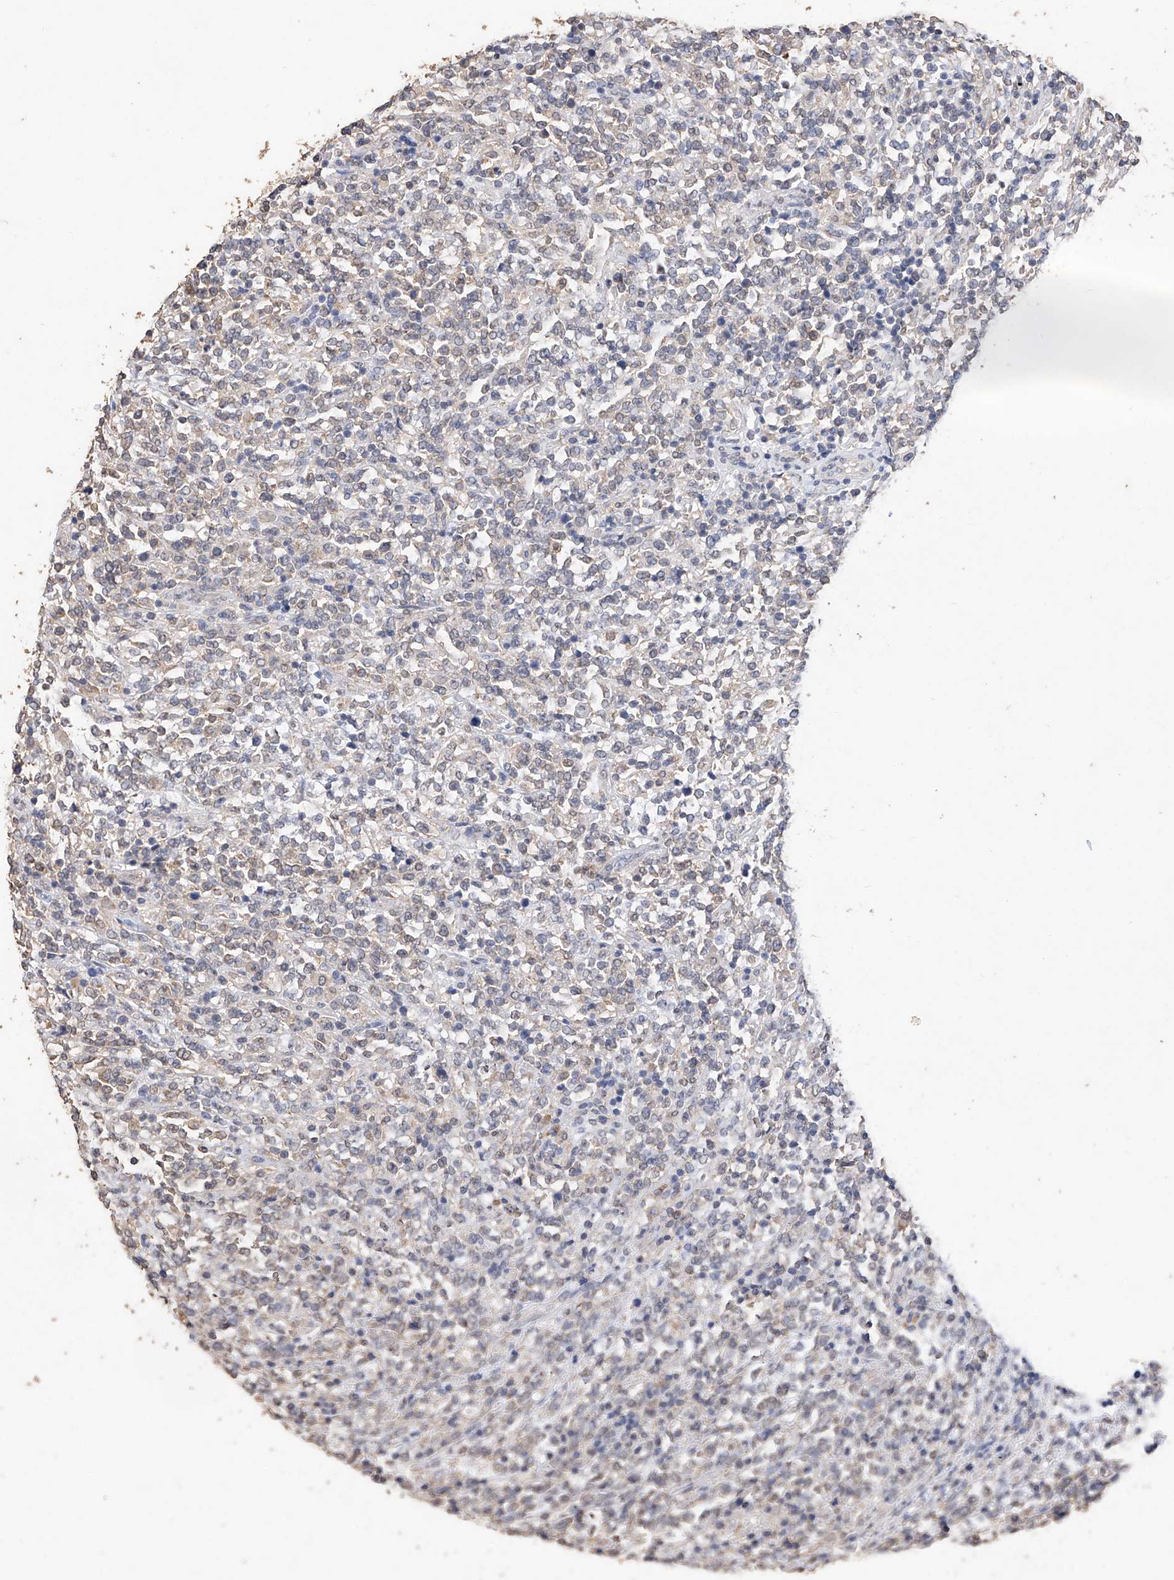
{"staining": {"intensity": "negative", "quantity": "none", "location": "none"}, "tissue": "lymphoma", "cell_type": "Tumor cells", "image_type": "cancer", "snomed": [{"axis": "morphology", "description": "Malignant lymphoma, non-Hodgkin's type, High grade"}, {"axis": "topography", "description": "Soft tissue"}], "caption": "The IHC histopathology image has no significant staining in tumor cells of malignant lymphoma, non-Hodgkin's type (high-grade) tissue. (DAB immunohistochemistry with hematoxylin counter stain).", "gene": "CERS4", "patient": {"sex": "male", "age": 18}}